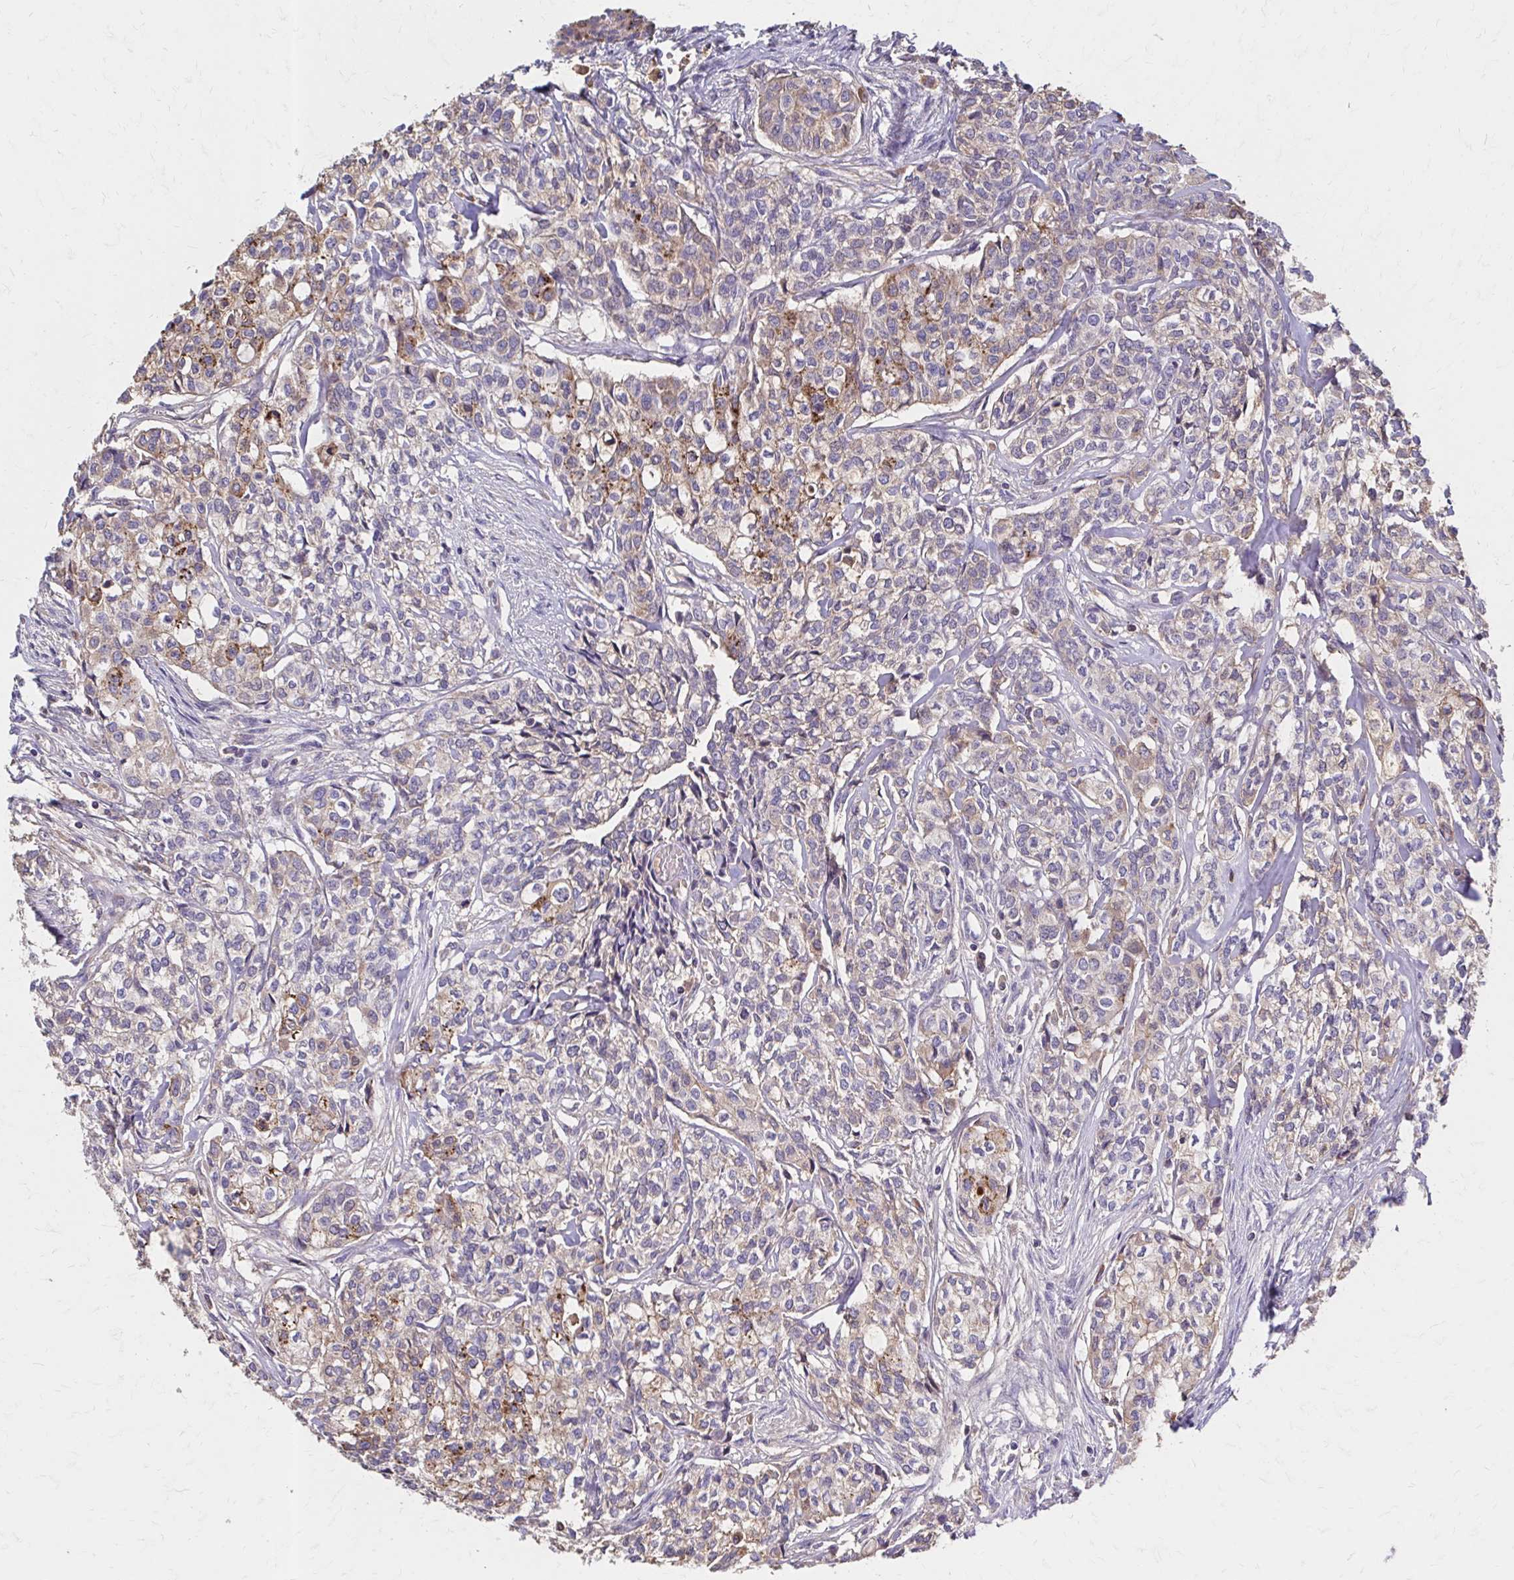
{"staining": {"intensity": "moderate", "quantity": "<25%", "location": "cytoplasmic/membranous"}, "tissue": "head and neck cancer", "cell_type": "Tumor cells", "image_type": "cancer", "snomed": [{"axis": "morphology", "description": "Adenocarcinoma, NOS"}, {"axis": "topography", "description": "Head-Neck"}], "caption": "Tumor cells exhibit low levels of moderate cytoplasmic/membranous staining in about <25% of cells in human head and neck adenocarcinoma. (brown staining indicates protein expression, while blue staining denotes nuclei).", "gene": "HMGCS2", "patient": {"sex": "male", "age": 81}}